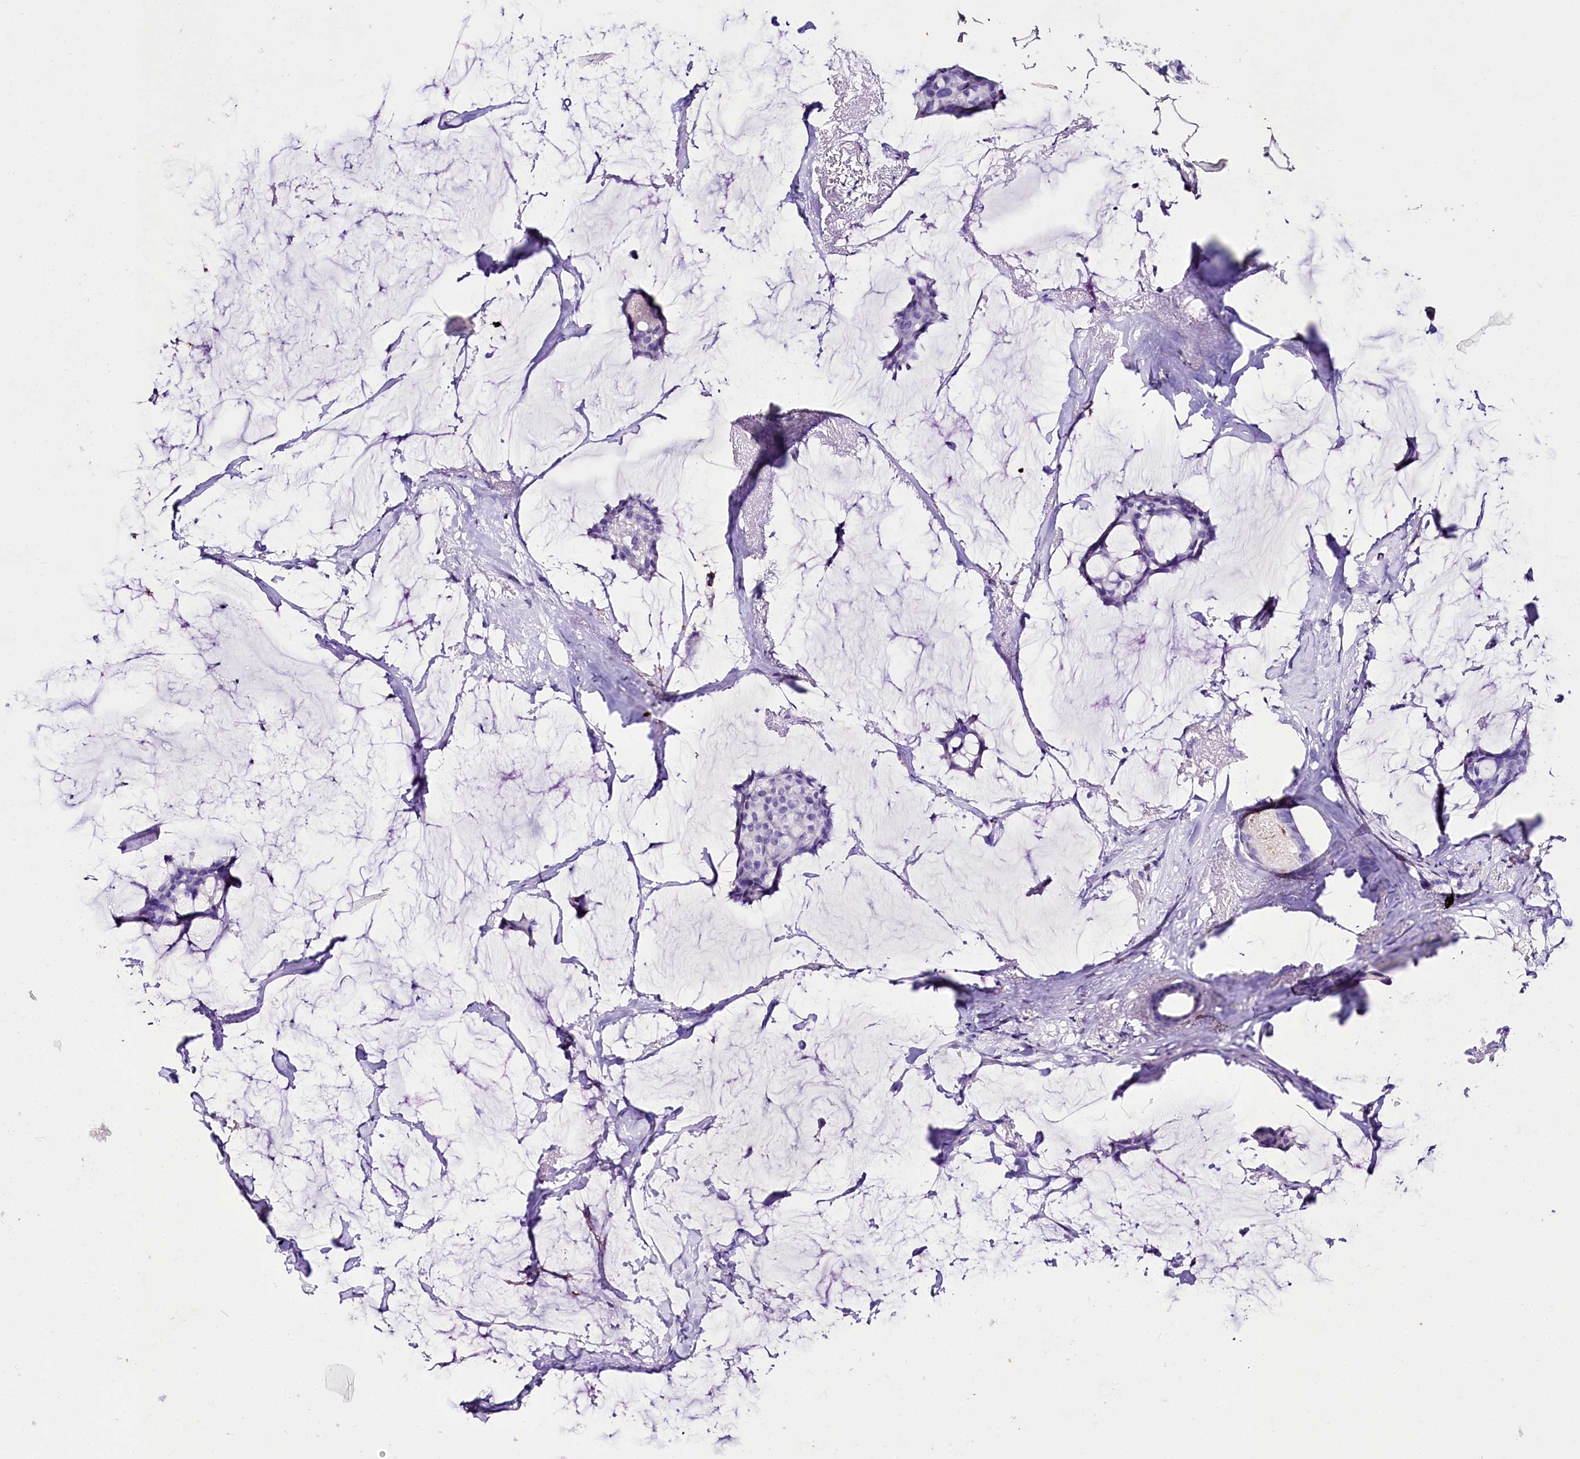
{"staining": {"intensity": "negative", "quantity": "none", "location": "none"}, "tissue": "breast cancer", "cell_type": "Tumor cells", "image_type": "cancer", "snomed": [{"axis": "morphology", "description": "Duct carcinoma"}, {"axis": "topography", "description": "Breast"}], "caption": "Immunohistochemical staining of breast cancer (infiltrating ductal carcinoma) displays no significant positivity in tumor cells.", "gene": "A2ML1", "patient": {"sex": "female", "age": 93}}